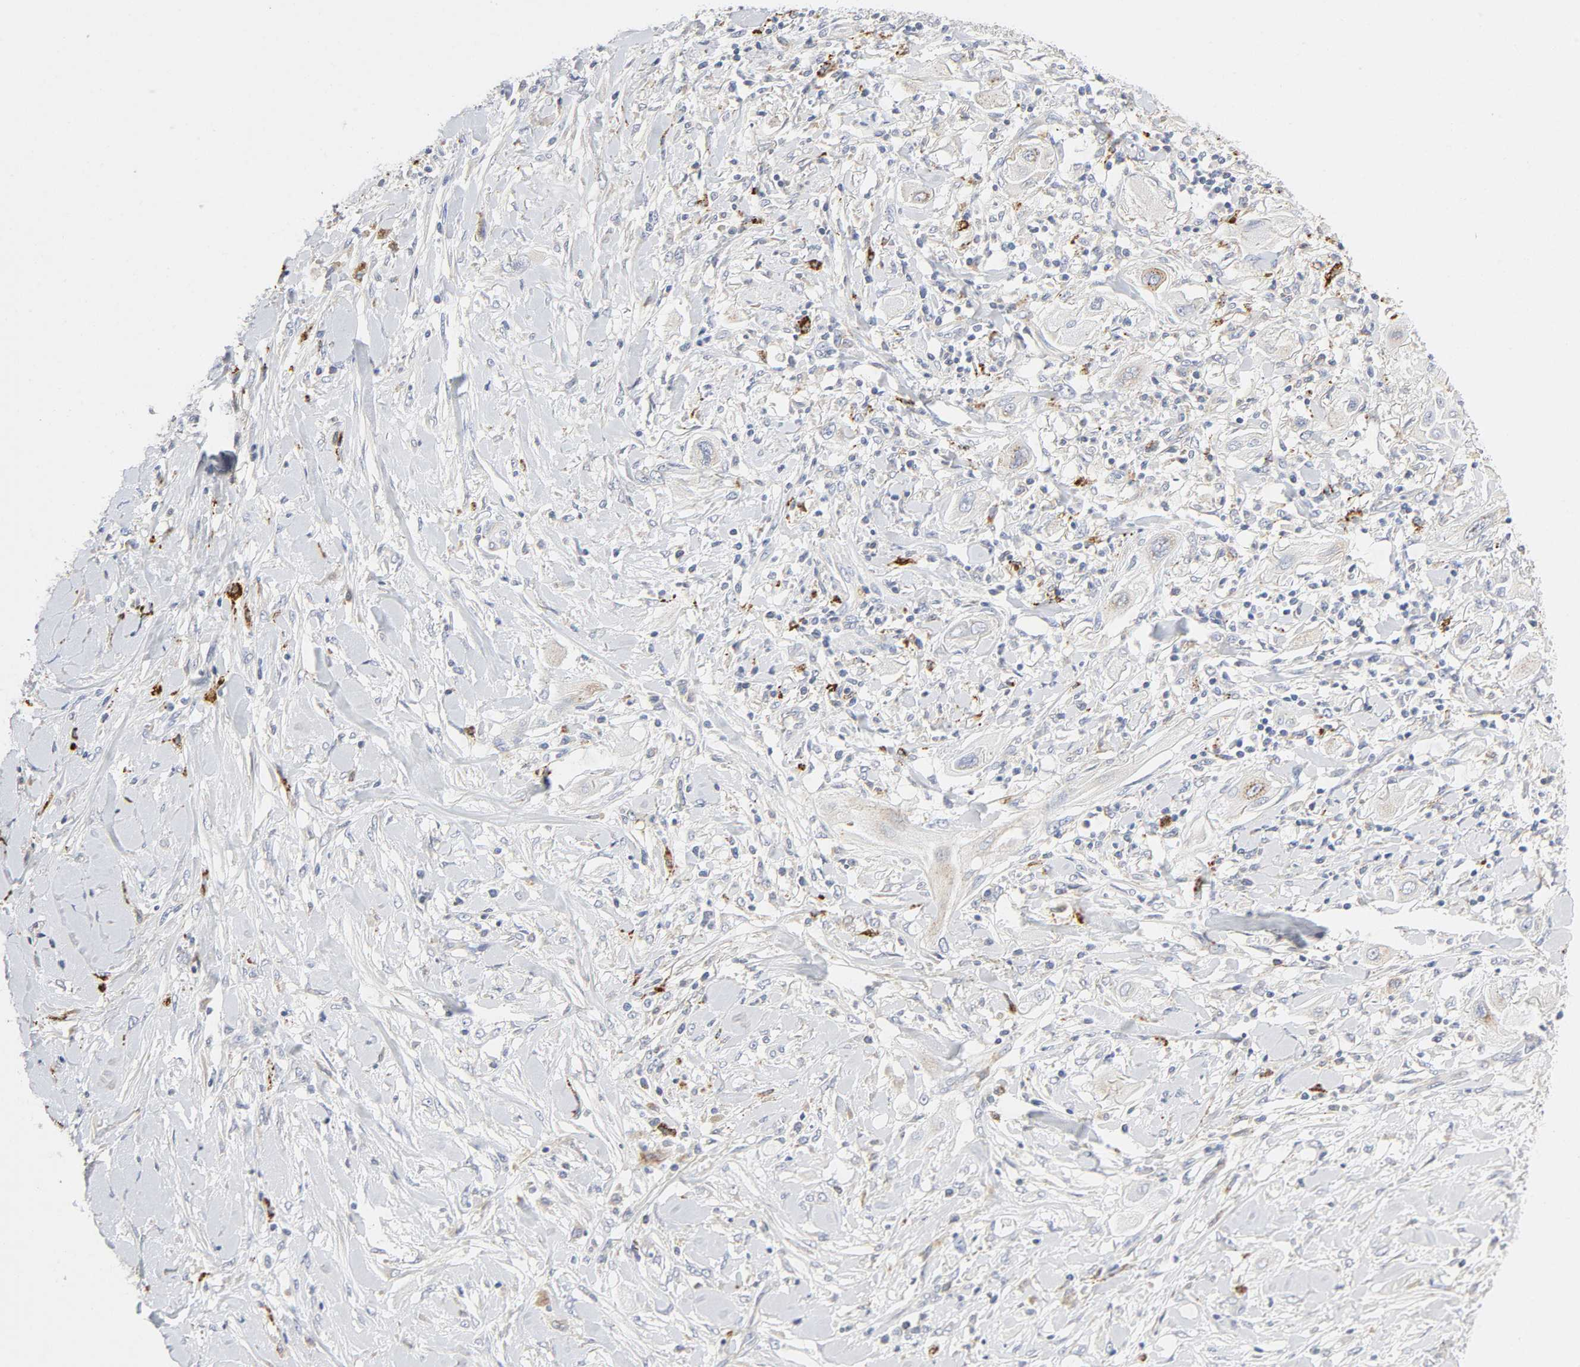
{"staining": {"intensity": "weak", "quantity": "25%-75%", "location": "cytoplasmic/membranous"}, "tissue": "lung cancer", "cell_type": "Tumor cells", "image_type": "cancer", "snomed": [{"axis": "morphology", "description": "Squamous cell carcinoma, NOS"}, {"axis": "topography", "description": "Lung"}], "caption": "DAB (3,3'-diaminobenzidine) immunohistochemical staining of human lung cancer shows weak cytoplasmic/membranous protein positivity in approximately 25%-75% of tumor cells.", "gene": "MAGEB17", "patient": {"sex": "female", "age": 47}}